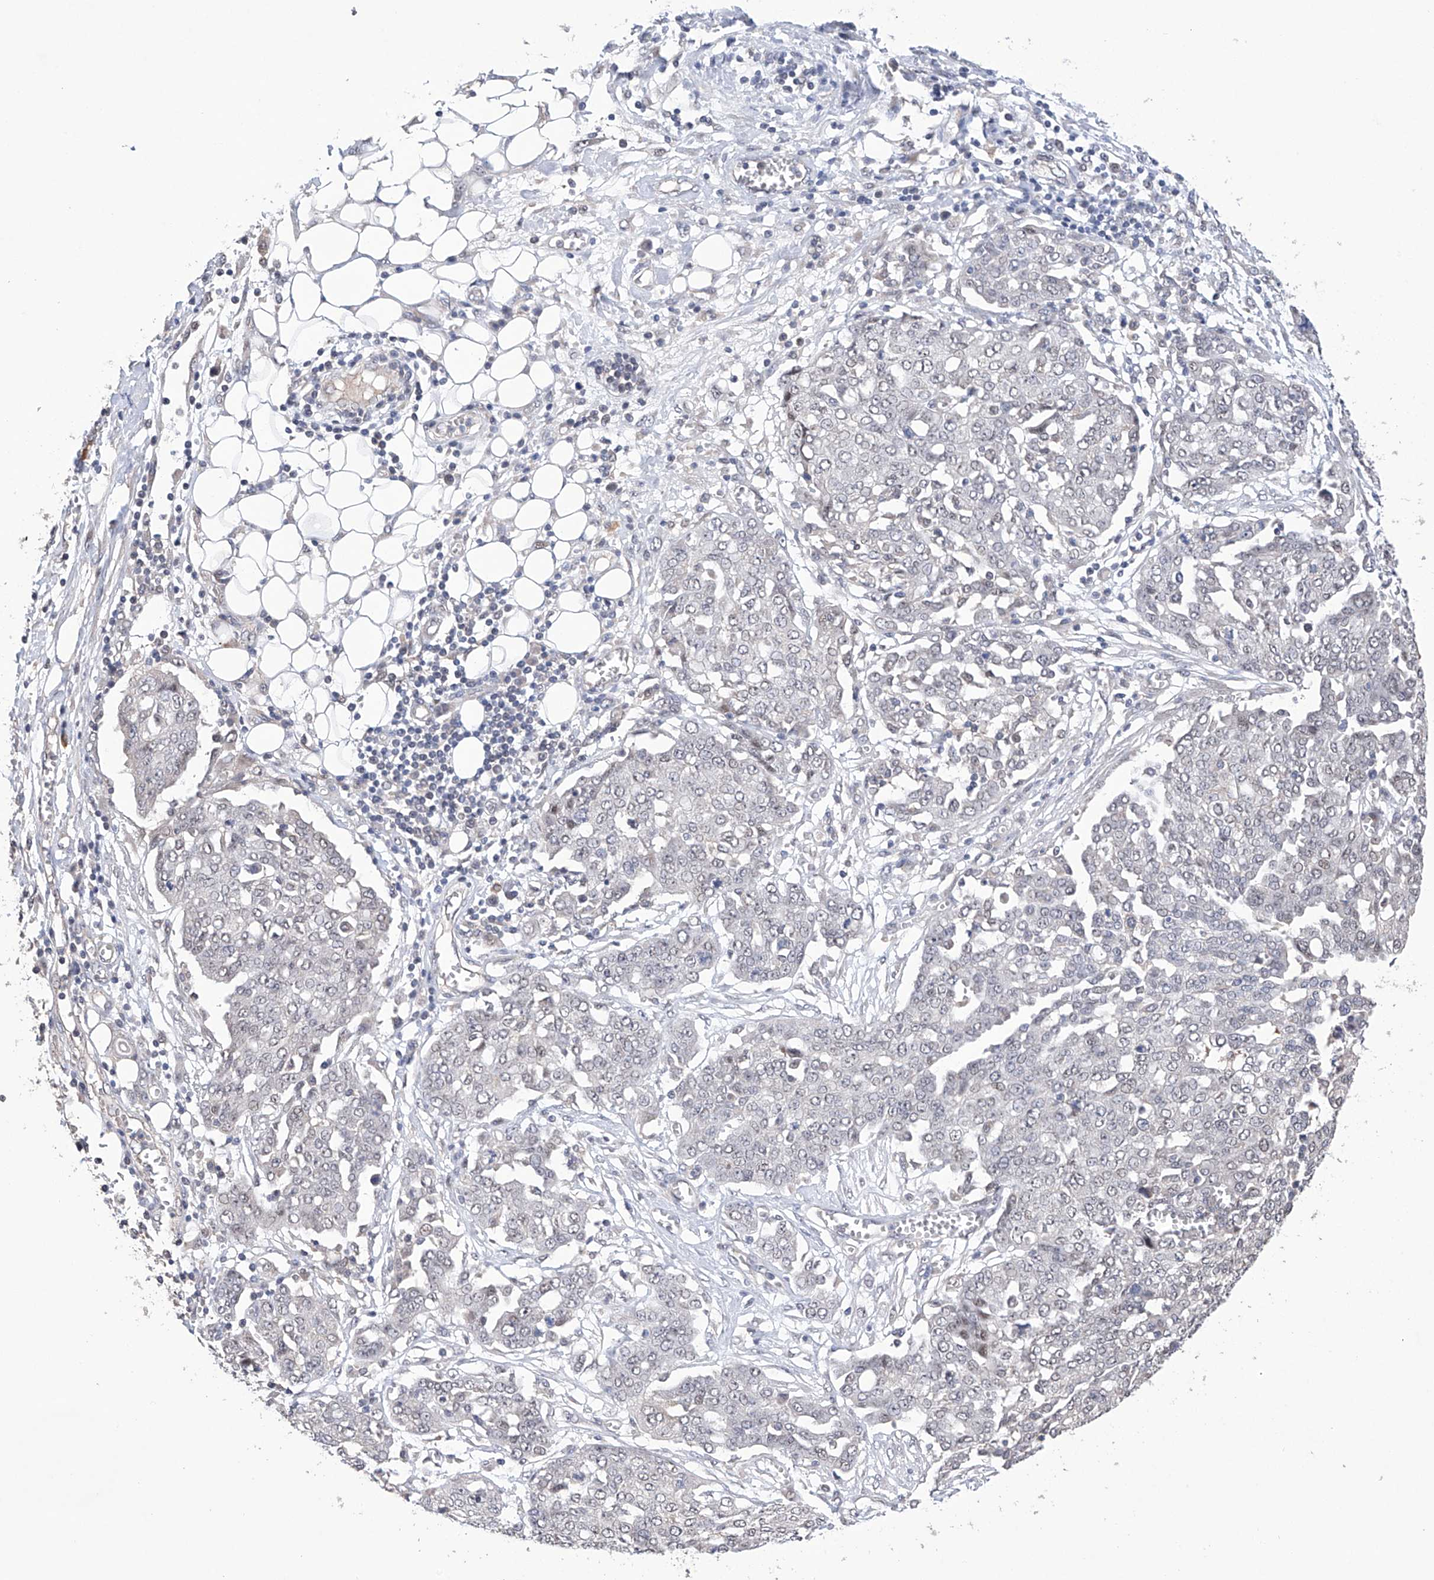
{"staining": {"intensity": "weak", "quantity": "<25%", "location": "nuclear"}, "tissue": "ovarian cancer", "cell_type": "Tumor cells", "image_type": "cancer", "snomed": [{"axis": "morphology", "description": "Cystadenocarcinoma, serous, NOS"}, {"axis": "topography", "description": "Soft tissue"}, {"axis": "topography", "description": "Ovary"}], "caption": "IHC of ovarian serous cystadenocarcinoma shows no expression in tumor cells.", "gene": "AFG1L", "patient": {"sex": "female", "age": 57}}